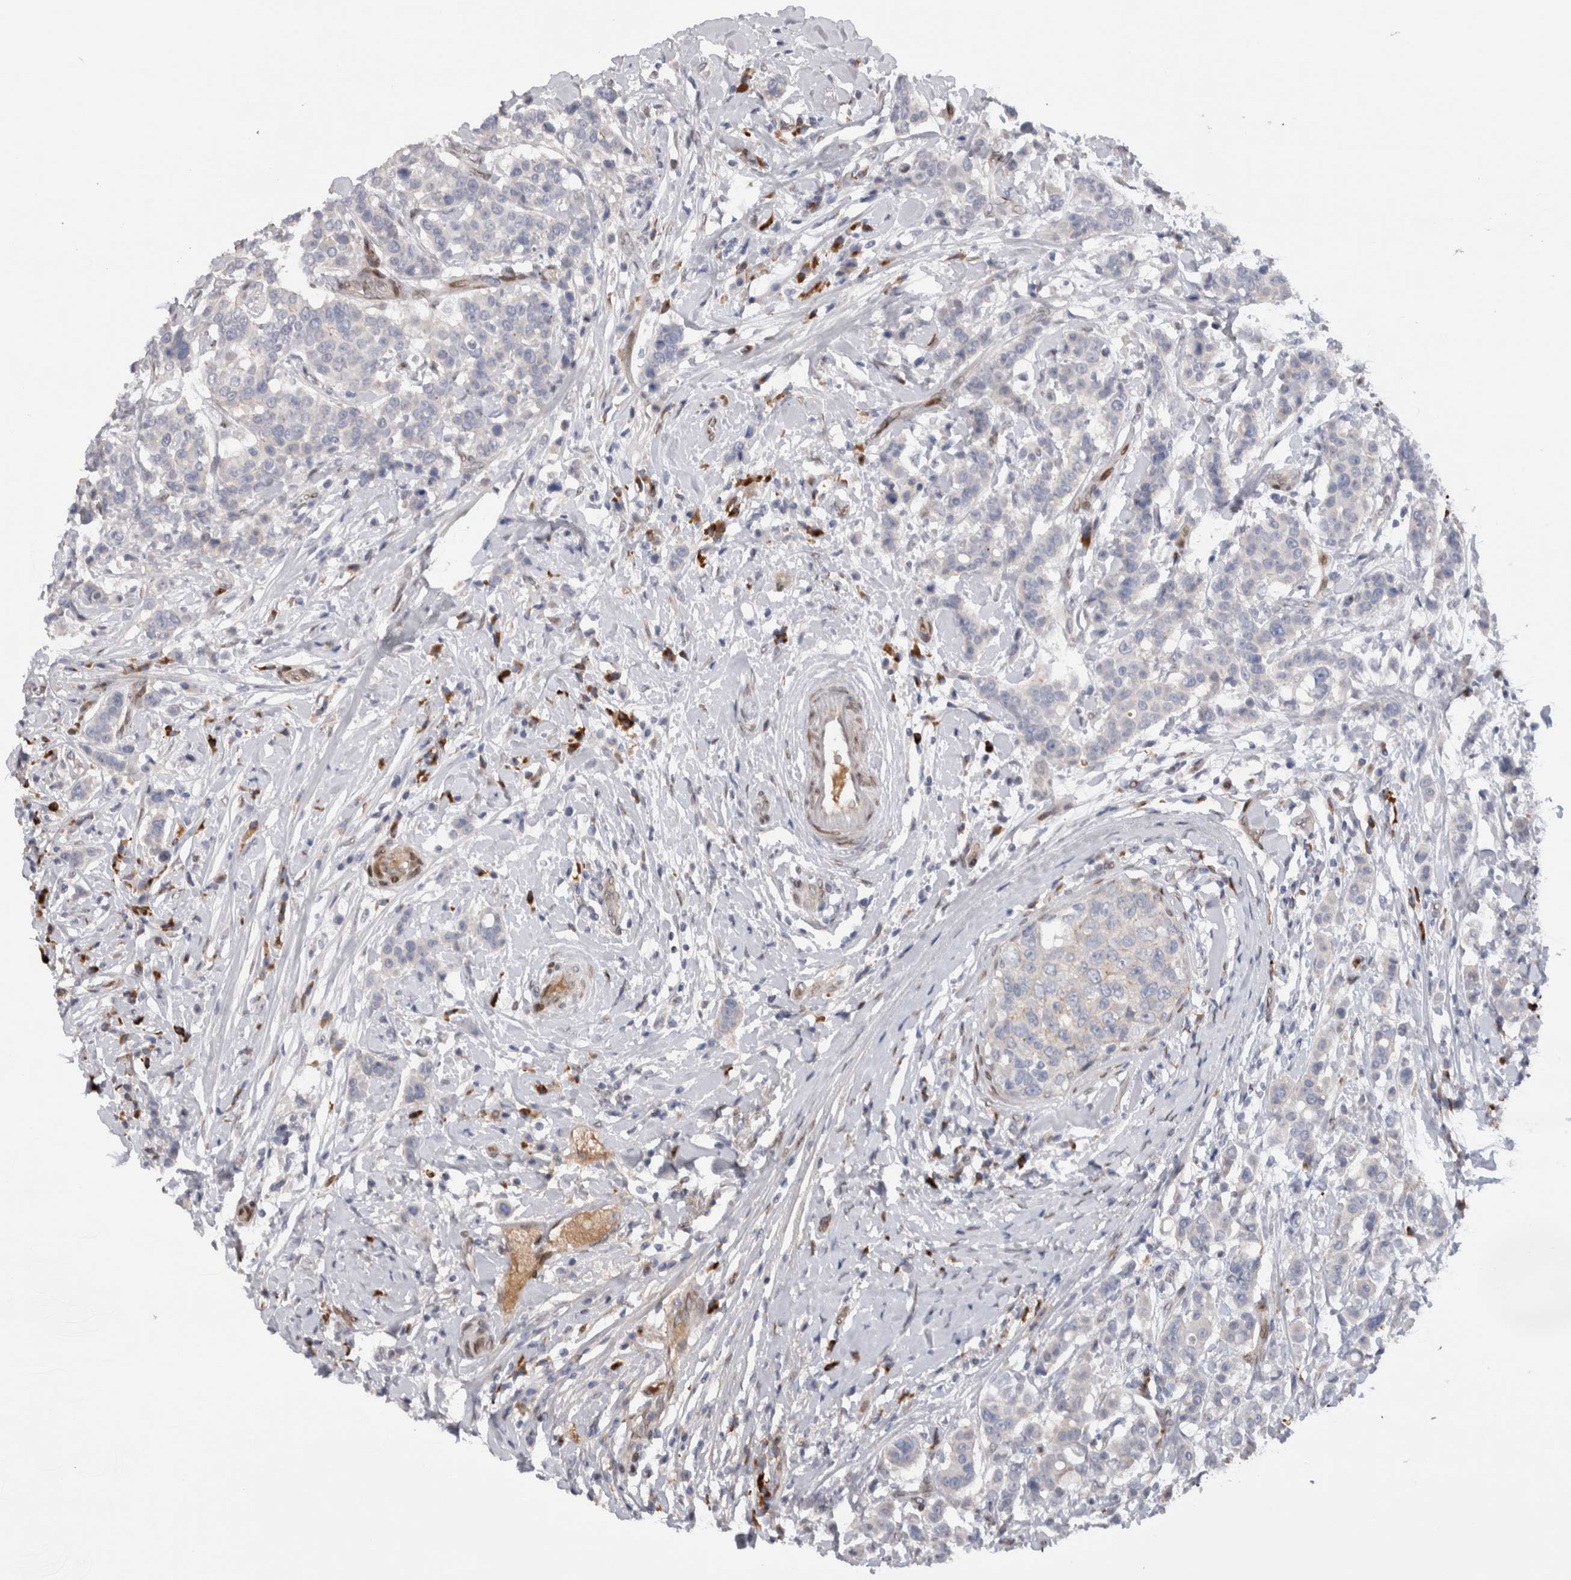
{"staining": {"intensity": "negative", "quantity": "none", "location": "none"}, "tissue": "breast cancer", "cell_type": "Tumor cells", "image_type": "cancer", "snomed": [{"axis": "morphology", "description": "Duct carcinoma"}, {"axis": "topography", "description": "Breast"}], "caption": "Tumor cells are negative for brown protein staining in infiltrating ductal carcinoma (breast).", "gene": "DMTN", "patient": {"sex": "female", "age": 27}}